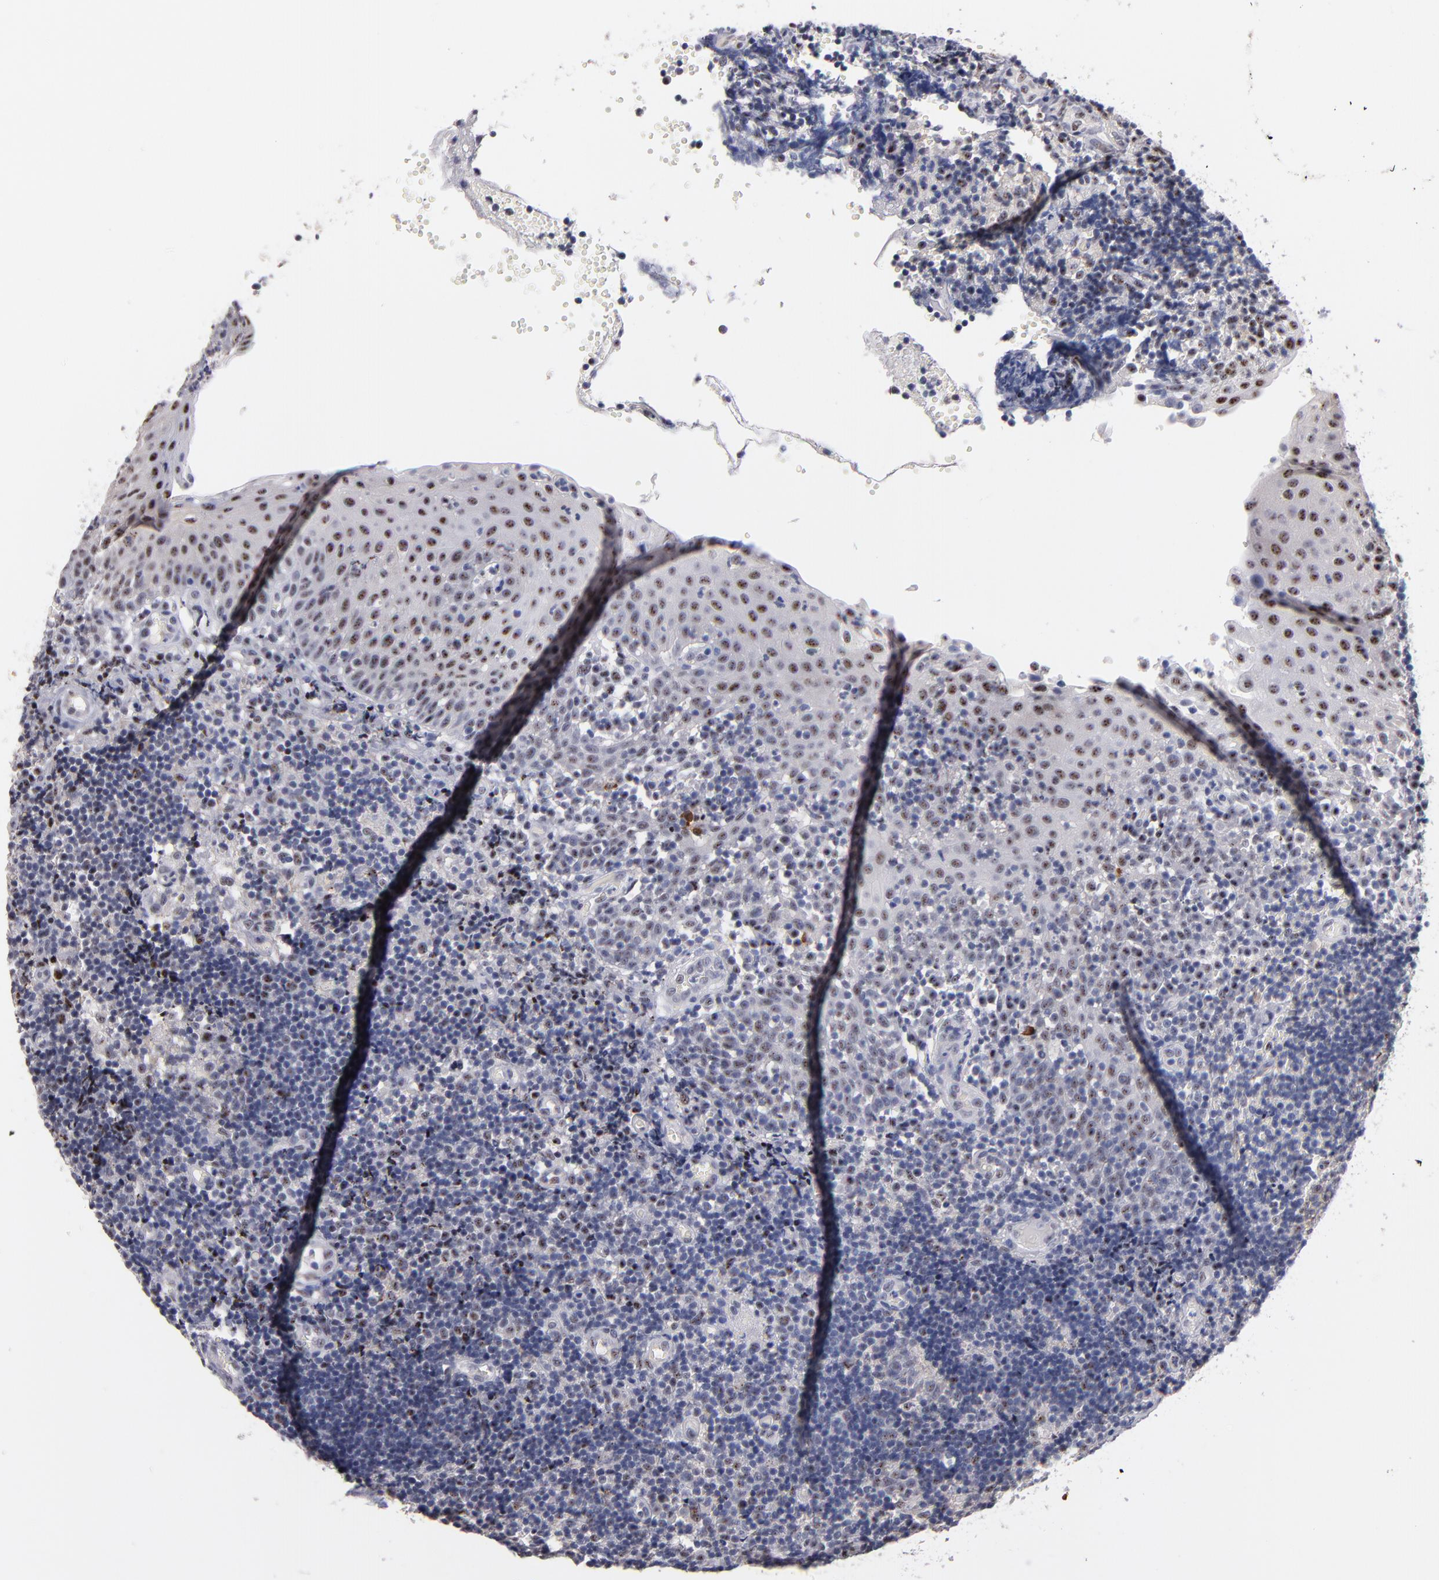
{"staining": {"intensity": "weak", "quantity": "<25%", "location": "nuclear"}, "tissue": "tonsil", "cell_type": "Germinal center cells", "image_type": "normal", "snomed": [{"axis": "morphology", "description": "Normal tissue, NOS"}, {"axis": "topography", "description": "Tonsil"}], "caption": "Human tonsil stained for a protein using immunohistochemistry demonstrates no expression in germinal center cells.", "gene": "RAF1", "patient": {"sex": "female", "age": 40}}